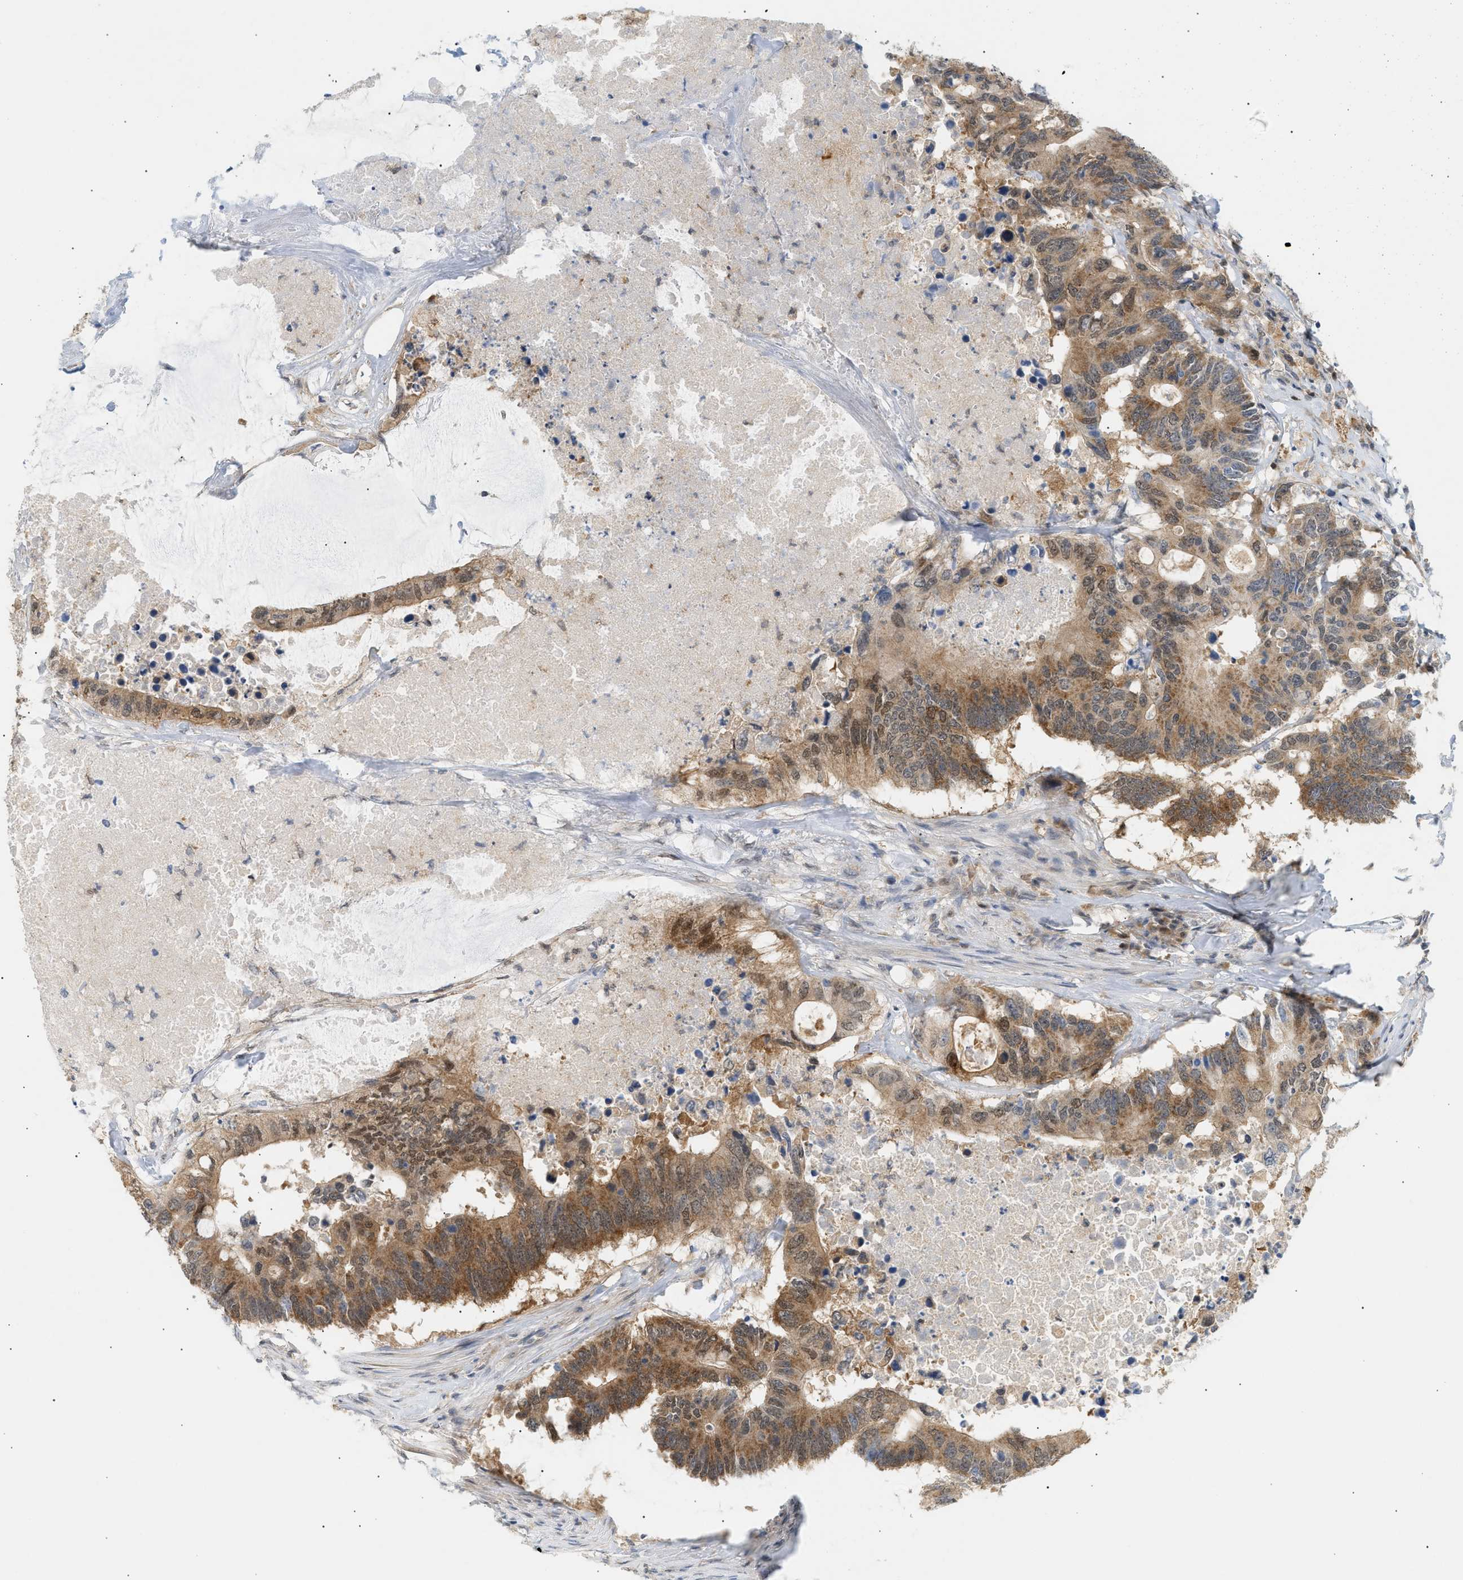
{"staining": {"intensity": "moderate", "quantity": ">75%", "location": "cytoplasmic/membranous"}, "tissue": "colorectal cancer", "cell_type": "Tumor cells", "image_type": "cancer", "snomed": [{"axis": "morphology", "description": "Adenocarcinoma, NOS"}, {"axis": "topography", "description": "Colon"}], "caption": "Protein staining of colorectal cancer tissue reveals moderate cytoplasmic/membranous expression in about >75% of tumor cells.", "gene": "SHC1", "patient": {"sex": "male", "age": 71}}